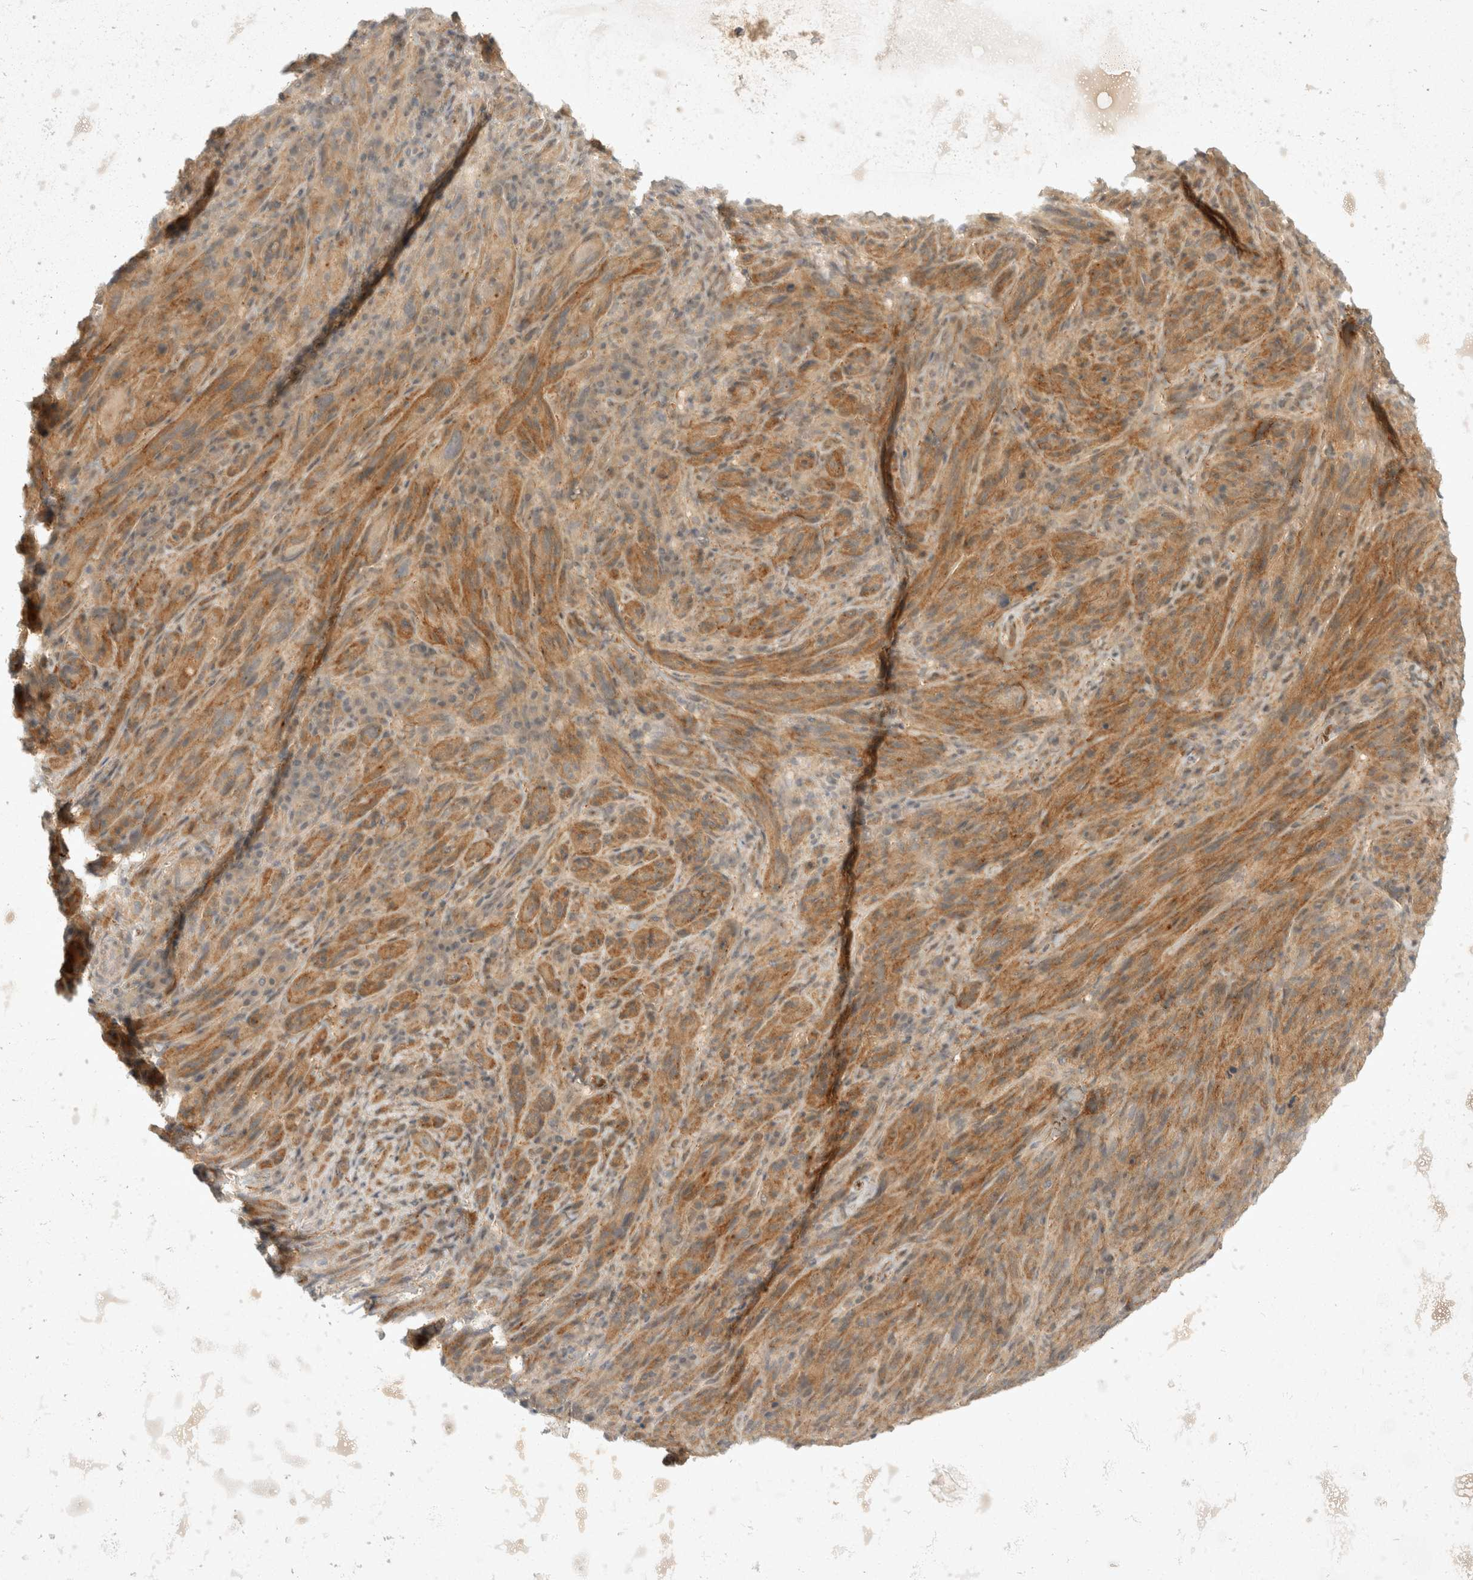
{"staining": {"intensity": "moderate", "quantity": ">75%", "location": "cytoplasmic/membranous"}, "tissue": "melanoma", "cell_type": "Tumor cells", "image_type": "cancer", "snomed": [{"axis": "morphology", "description": "Malignant melanoma, NOS"}, {"axis": "topography", "description": "Skin of head"}], "caption": "Immunohistochemistry (IHC) photomicrograph of neoplastic tissue: melanoma stained using immunohistochemistry (IHC) shows medium levels of moderate protein expression localized specifically in the cytoplasmic/membranous of tumor cells, appearing as a cytoplasmic/membranous brown color.", "gene": "TOM1L2", "patient": {"sex": "male", "age": 96}}